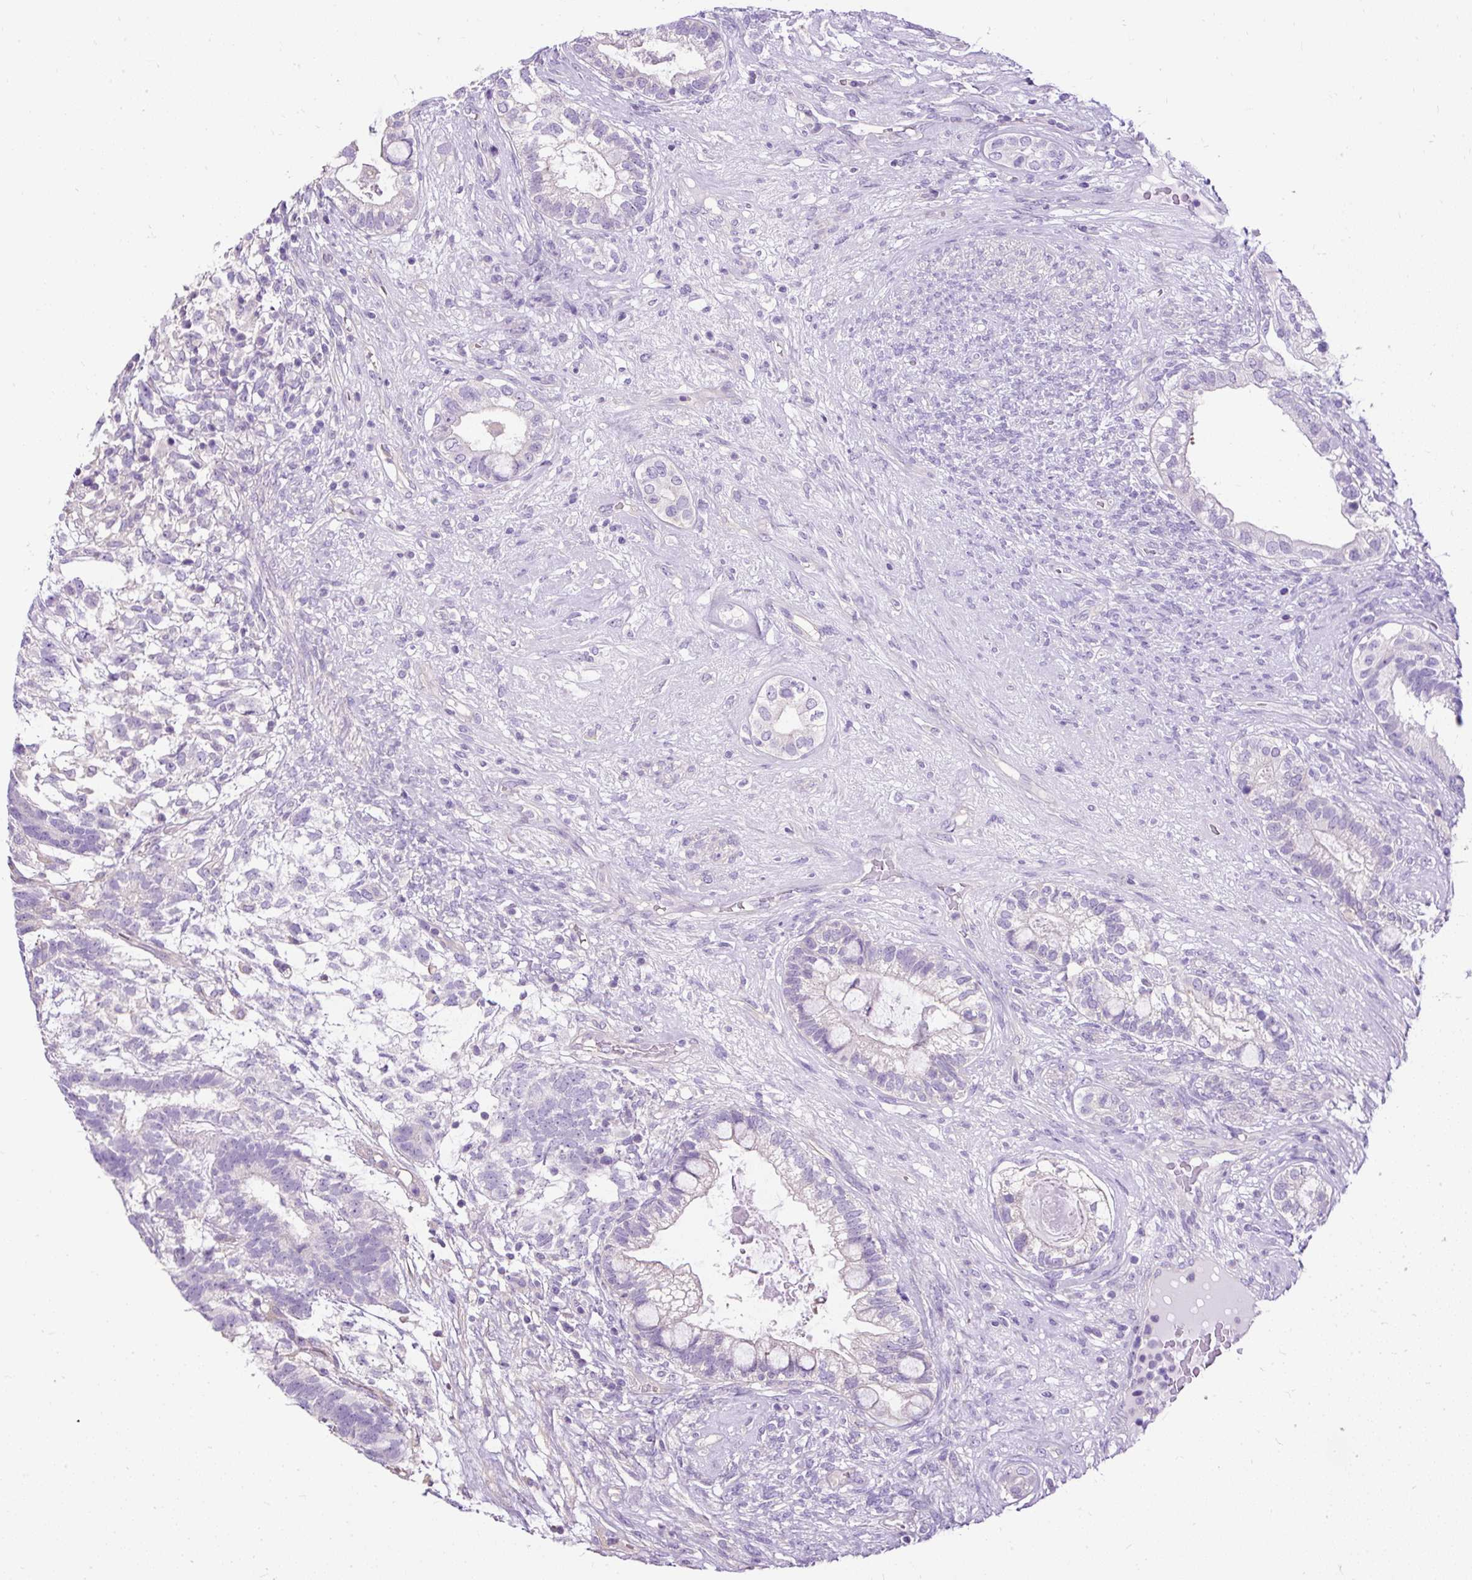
{"staining": {"intensity": "negative", "quantity": "none", "location": "none"}, "tissue": "testis cancer", "cell_type": "Tumor cells", "image_type": "cancer", "snomed": [{"axis": "morphology", "description": "Seminoma, NOS"}, {"axis": "morphology", "description": "Carcinoma, Embryonal, NOS"}, {"axis": "topography", "description": "Testis"}], "caption": "Tumor cells show no significant protein staining in testis embryonal carcinoma.", "gene": "PDIA2", "patient": {"sex": "male", "age": 41}}